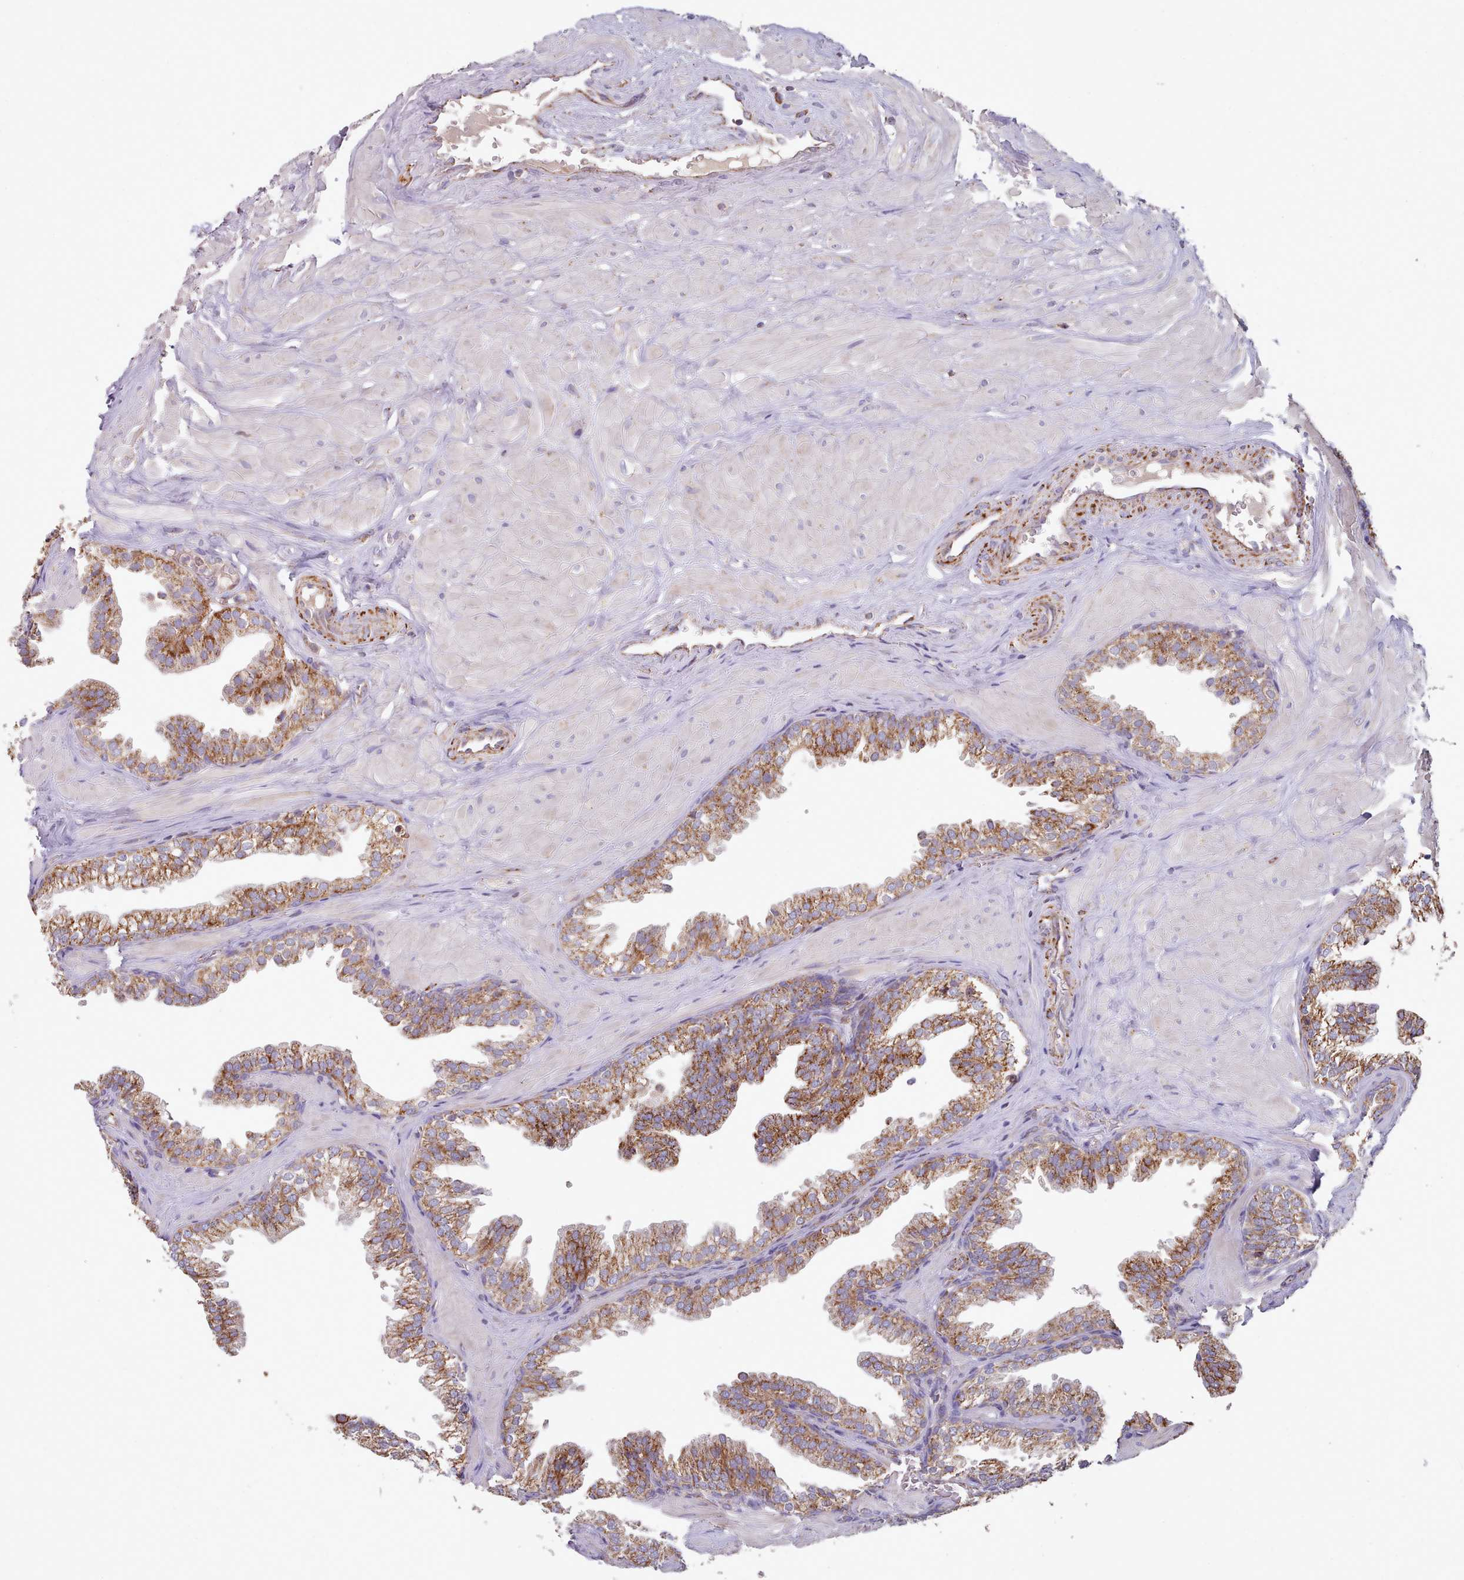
{"staining": {"intensity": "strong", "quantity": "25%-75%", "location": "cytoplasmic/membranous"}, "tissue": "prostate", "cell_type": "Glandular cells", "image_type": "normal", "snomed": [{"axis": "morphology", "description": "Normal tissue, NOS"}, {"axis": "topography", "description": "Prostate"}, {"axis": "topography", "description": "Peripheral nerve tissue"}], "caption": "Protein staining of benign prostate shows strong cytoplasmic/membranous positivity in approximately 25%-75% of glandular cells. (brown staining indicates protein expression, while blue staining denotes nuclei).", "gene": "HSDL2", "patient": {"sex": "male", "age": 55}}